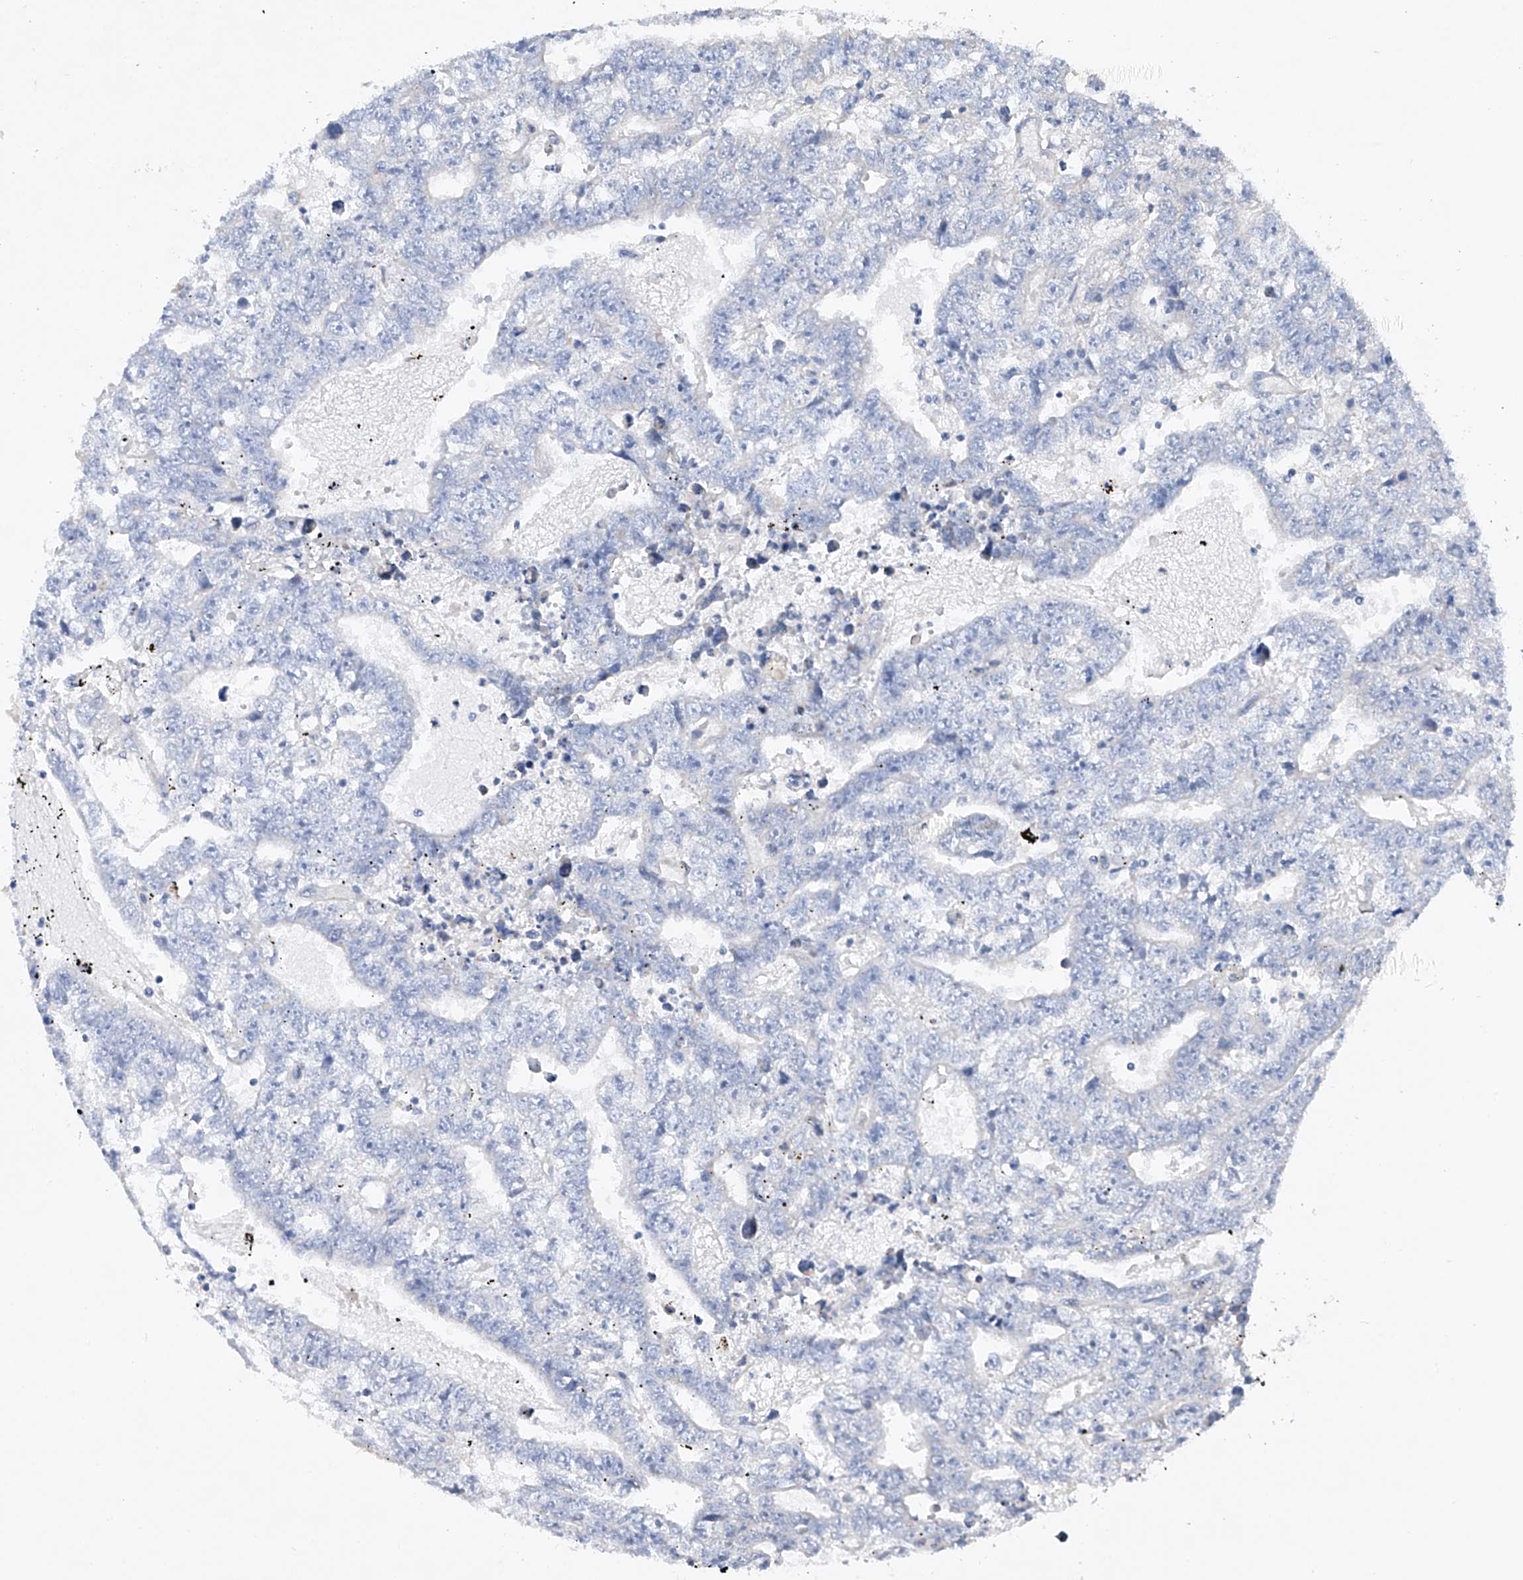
{"staining": {"intensity": "negative", "quantity": "none", "location": "none"}, "tissue": "testis cancer", "cell_type": "Tumor cells", "image_type": "cancer", "snomed": [{"axis": "morphology", "description": "Carcinoma, Embryonal, NOS"}, {"axis": "topography", "description": "Testis"}], "caption": "Embryonal carcinoma (testis) was stained to show a protein in brown. There is no significant staining in tumor cells.", "gene": "AMD1", "patient": {"sex": "male", "age": 25}}